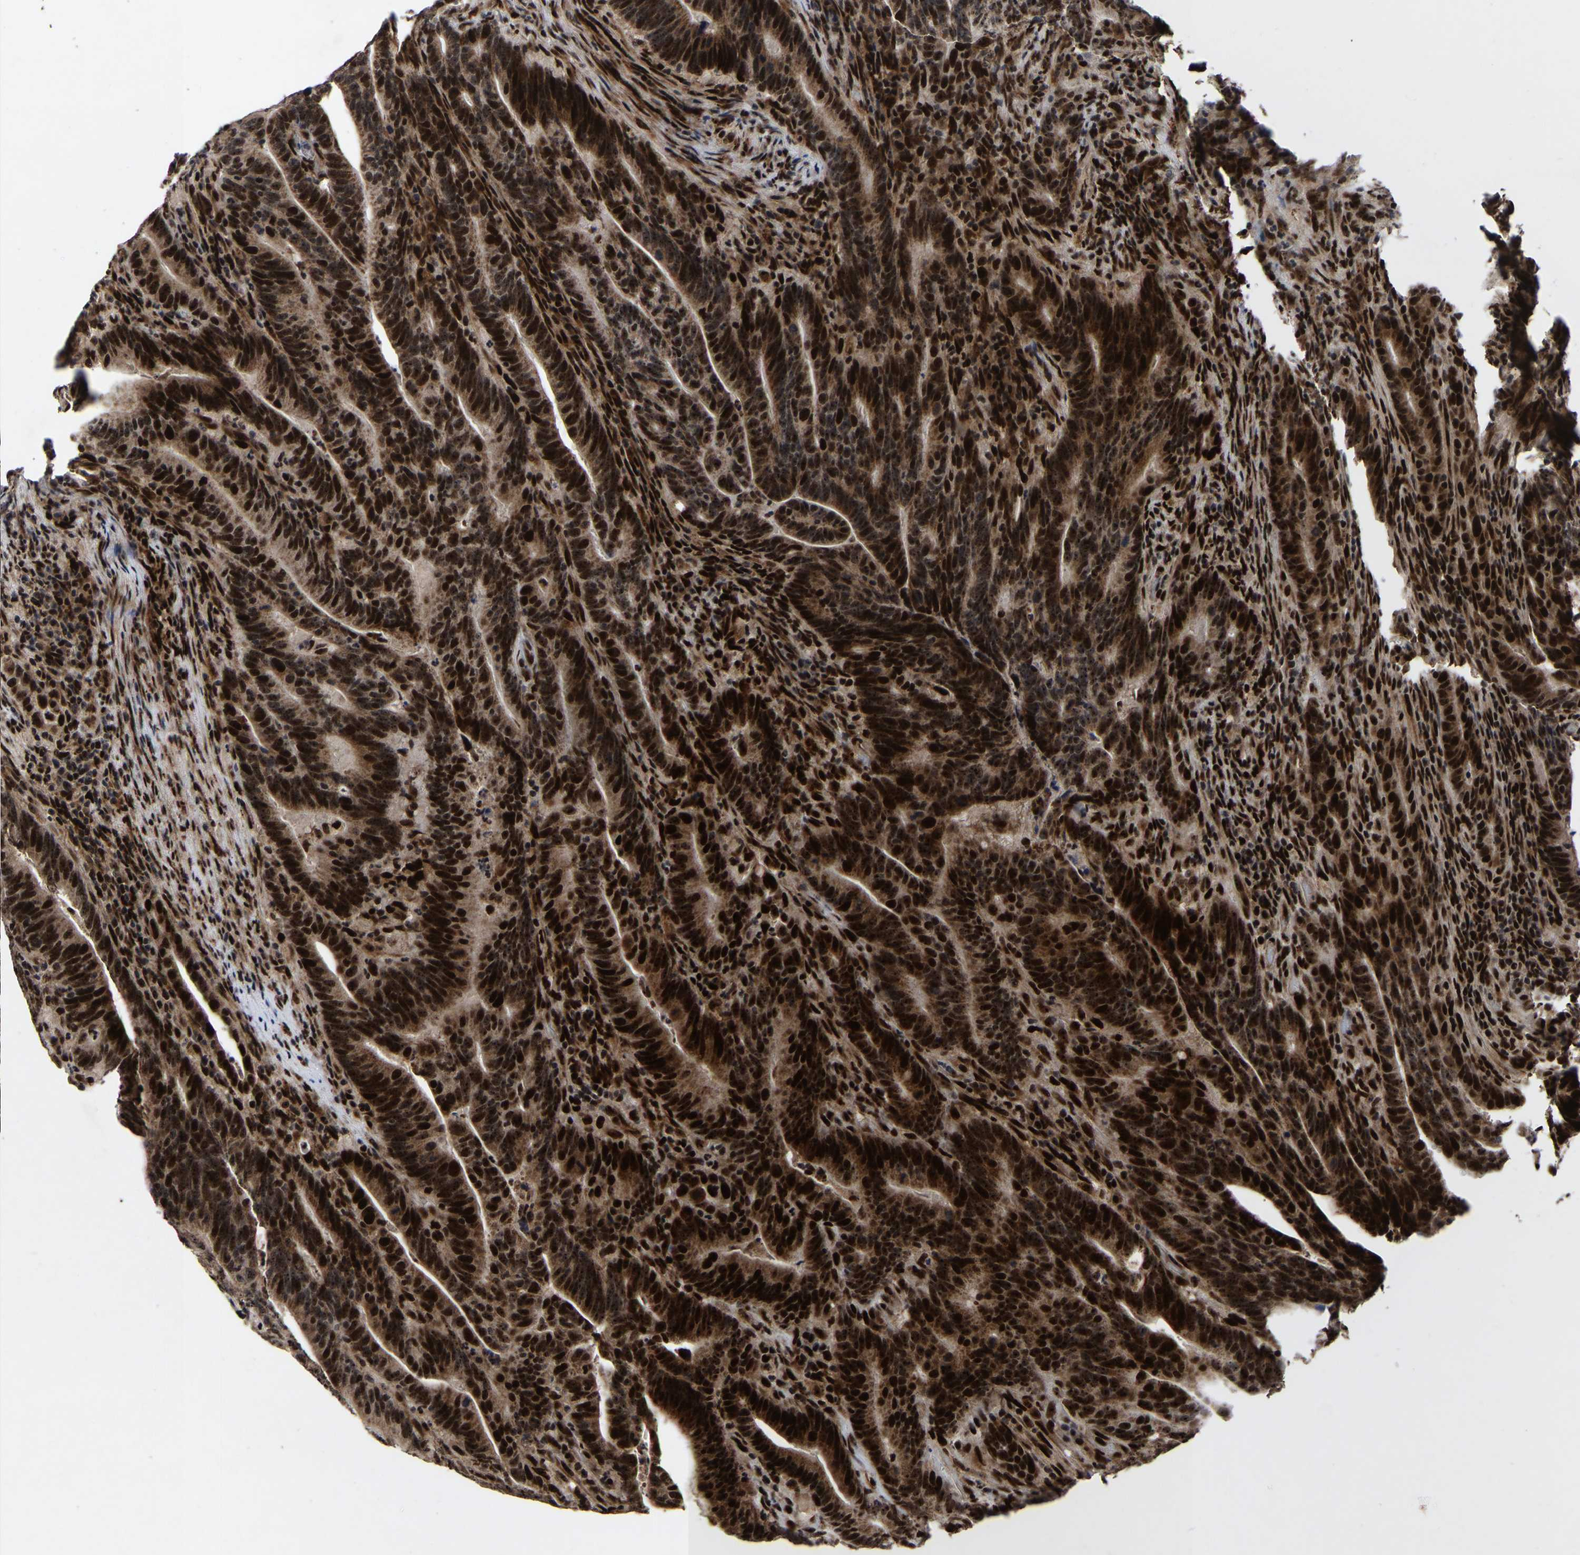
{"staining": {"intensity": "strong", "quantity": ">75%", "location": "cytoplasmic/membranous,nuclear"}, "tissue": "colorectal cancer", "cell_type": "Tumor cells", "image_type": "cancer", "snomed": [{"axis": "morphology", "description": "Adenocarcinoma, NOS"}, {"axis": "topography", "description": "Colon"}], "caption": "IHC photomicrograph of colorectal cancer (adenocarcinoma) stained for a protein (brown), which reveals high levels of strong cytoplasmic/membranous and nuclear positivity in approximately >75% of tumor cells.", "gene": "JUNB", "patient": {"sex": "female", "age": 66}}